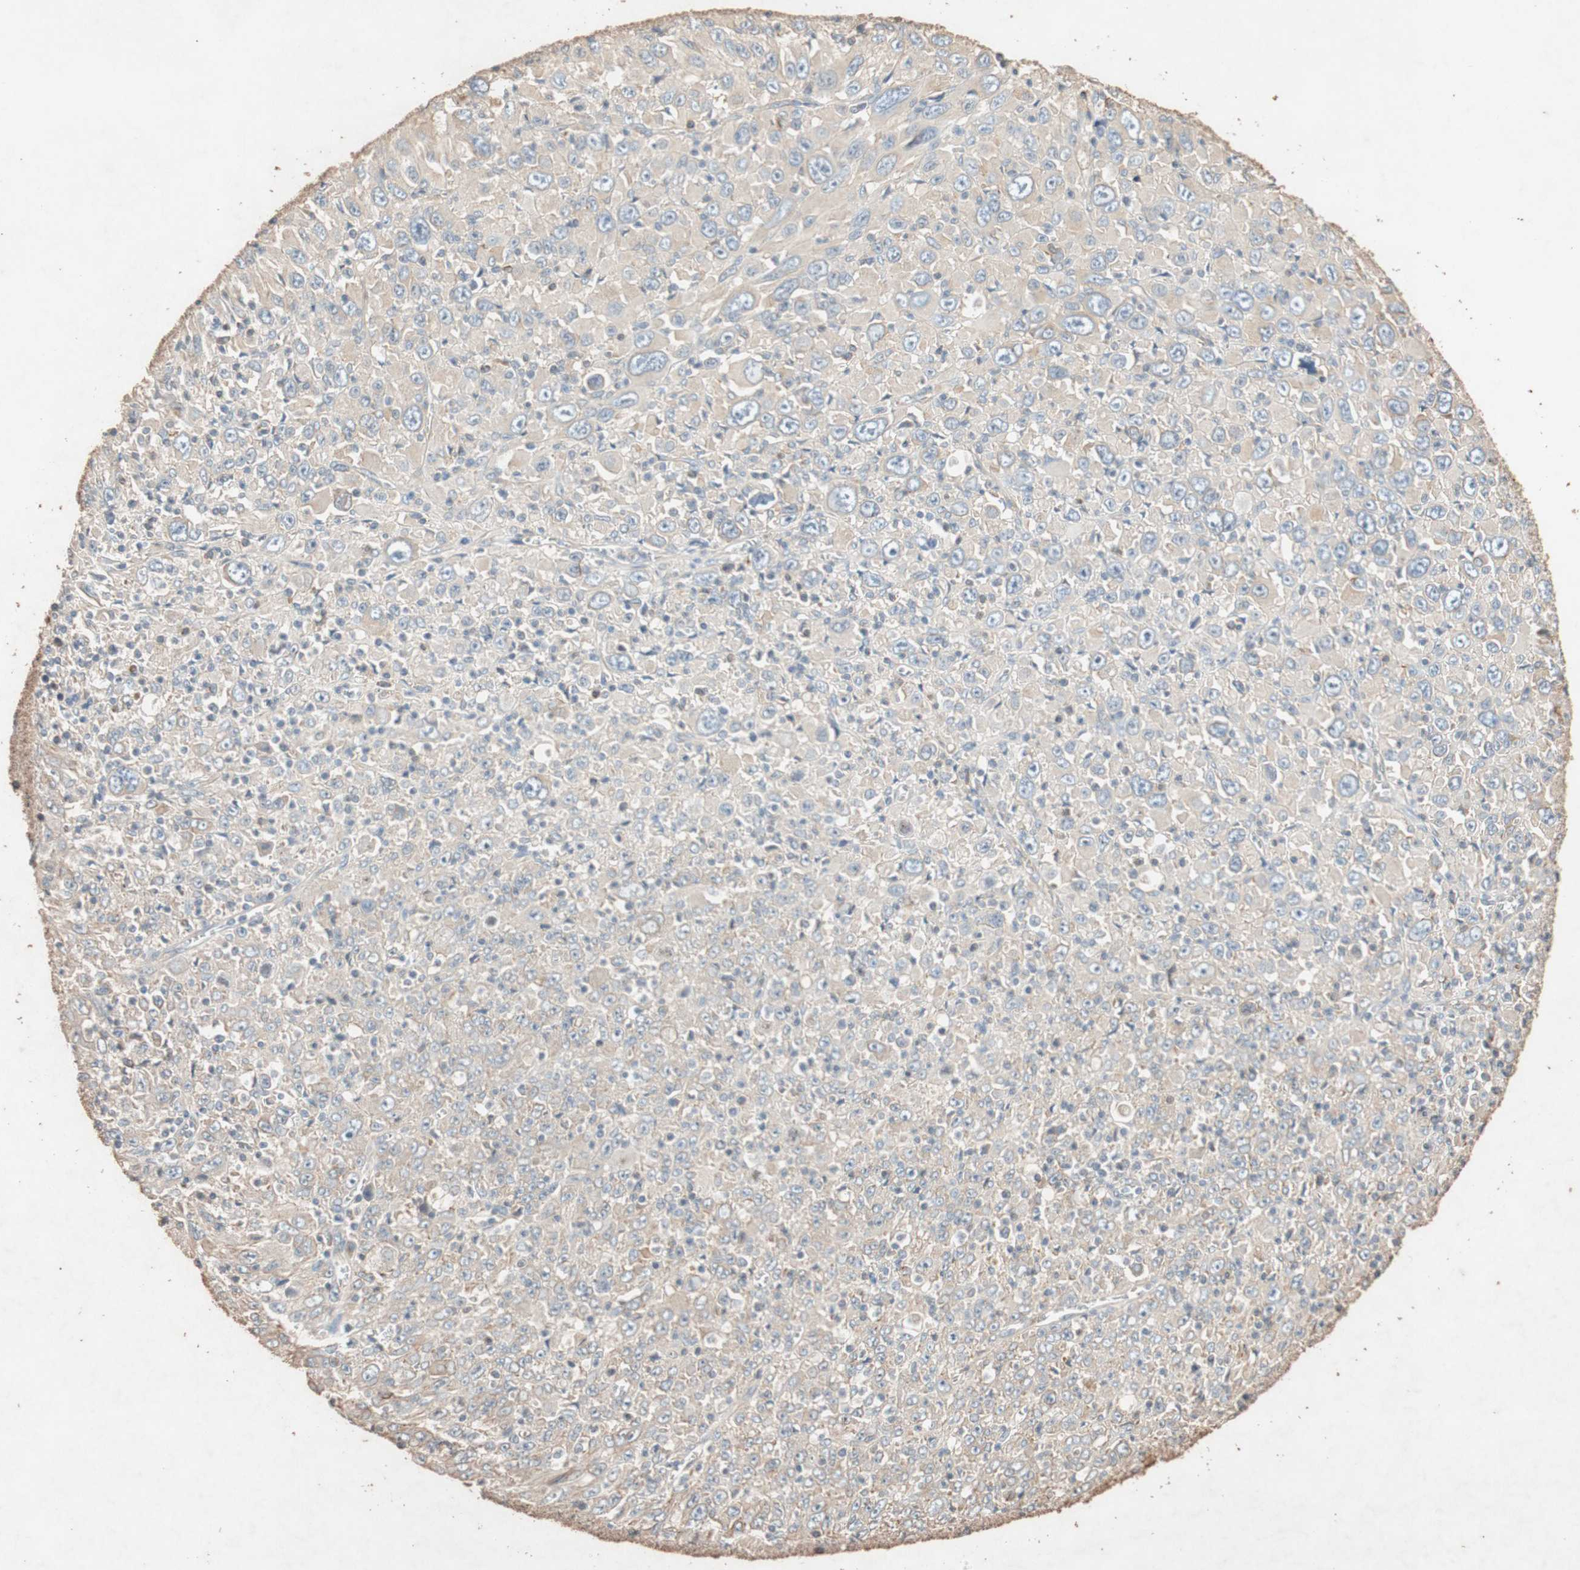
{"staining": {"intensity": "negative", "quantity": "none", "location": "none"}, "tissue": "melanoma", "cell_type": "Tumor cells", "image_type": "cancer", "snomed": [{"axis": "morphology", "description": "Malignant melanoma, Metastatic site"}, {"axis": "topography", "description": "Skin"}], "caption": "IHC histopathology image of neoplastic tissue: melanoma stained with DAB (3,3'-diaminobenzidine) exhibits no significant protein positivity in tumor cells.", "gene": "TUBB", "patient": {"sex": "female", "age": 56}}